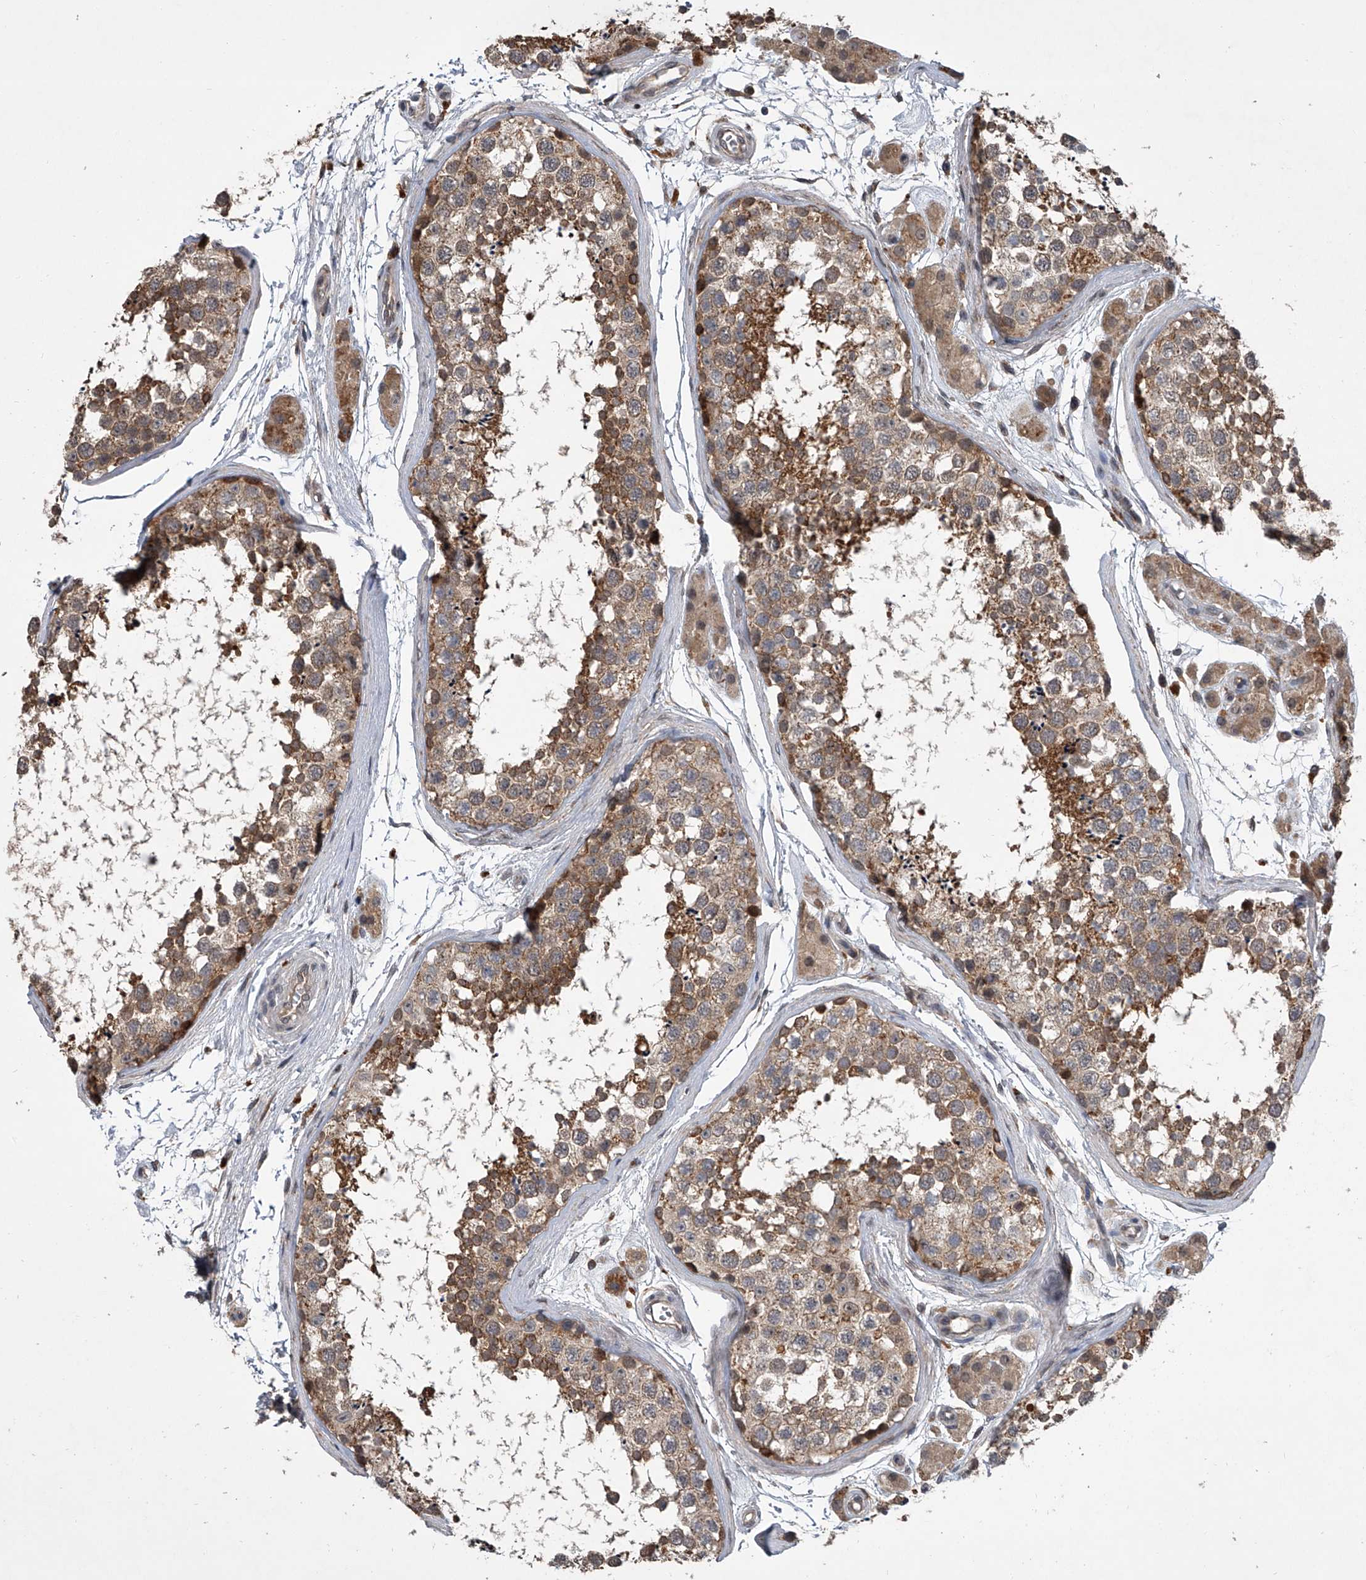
{"staining": {"intensity": "moderate", "quantity": ">75%", "location": "cytoplasmic/membranous"}, "tissue": "testis", "cell_type": "Cells in seminiferous ducts", "image_type": "normal", "snomed": [{"axis": "morphology", "description": "Normal tissue, NOS"}, {"axis": "topography", "description": "Testis"}], "caption": "Protein analysis of benign testis exhibits moderate cytoplasmic/membranous expression in approximately >75% of cells in seminiferous ducts.", "gene": "GEMIN8", "patient": {"sex": "male", "age": 56}}